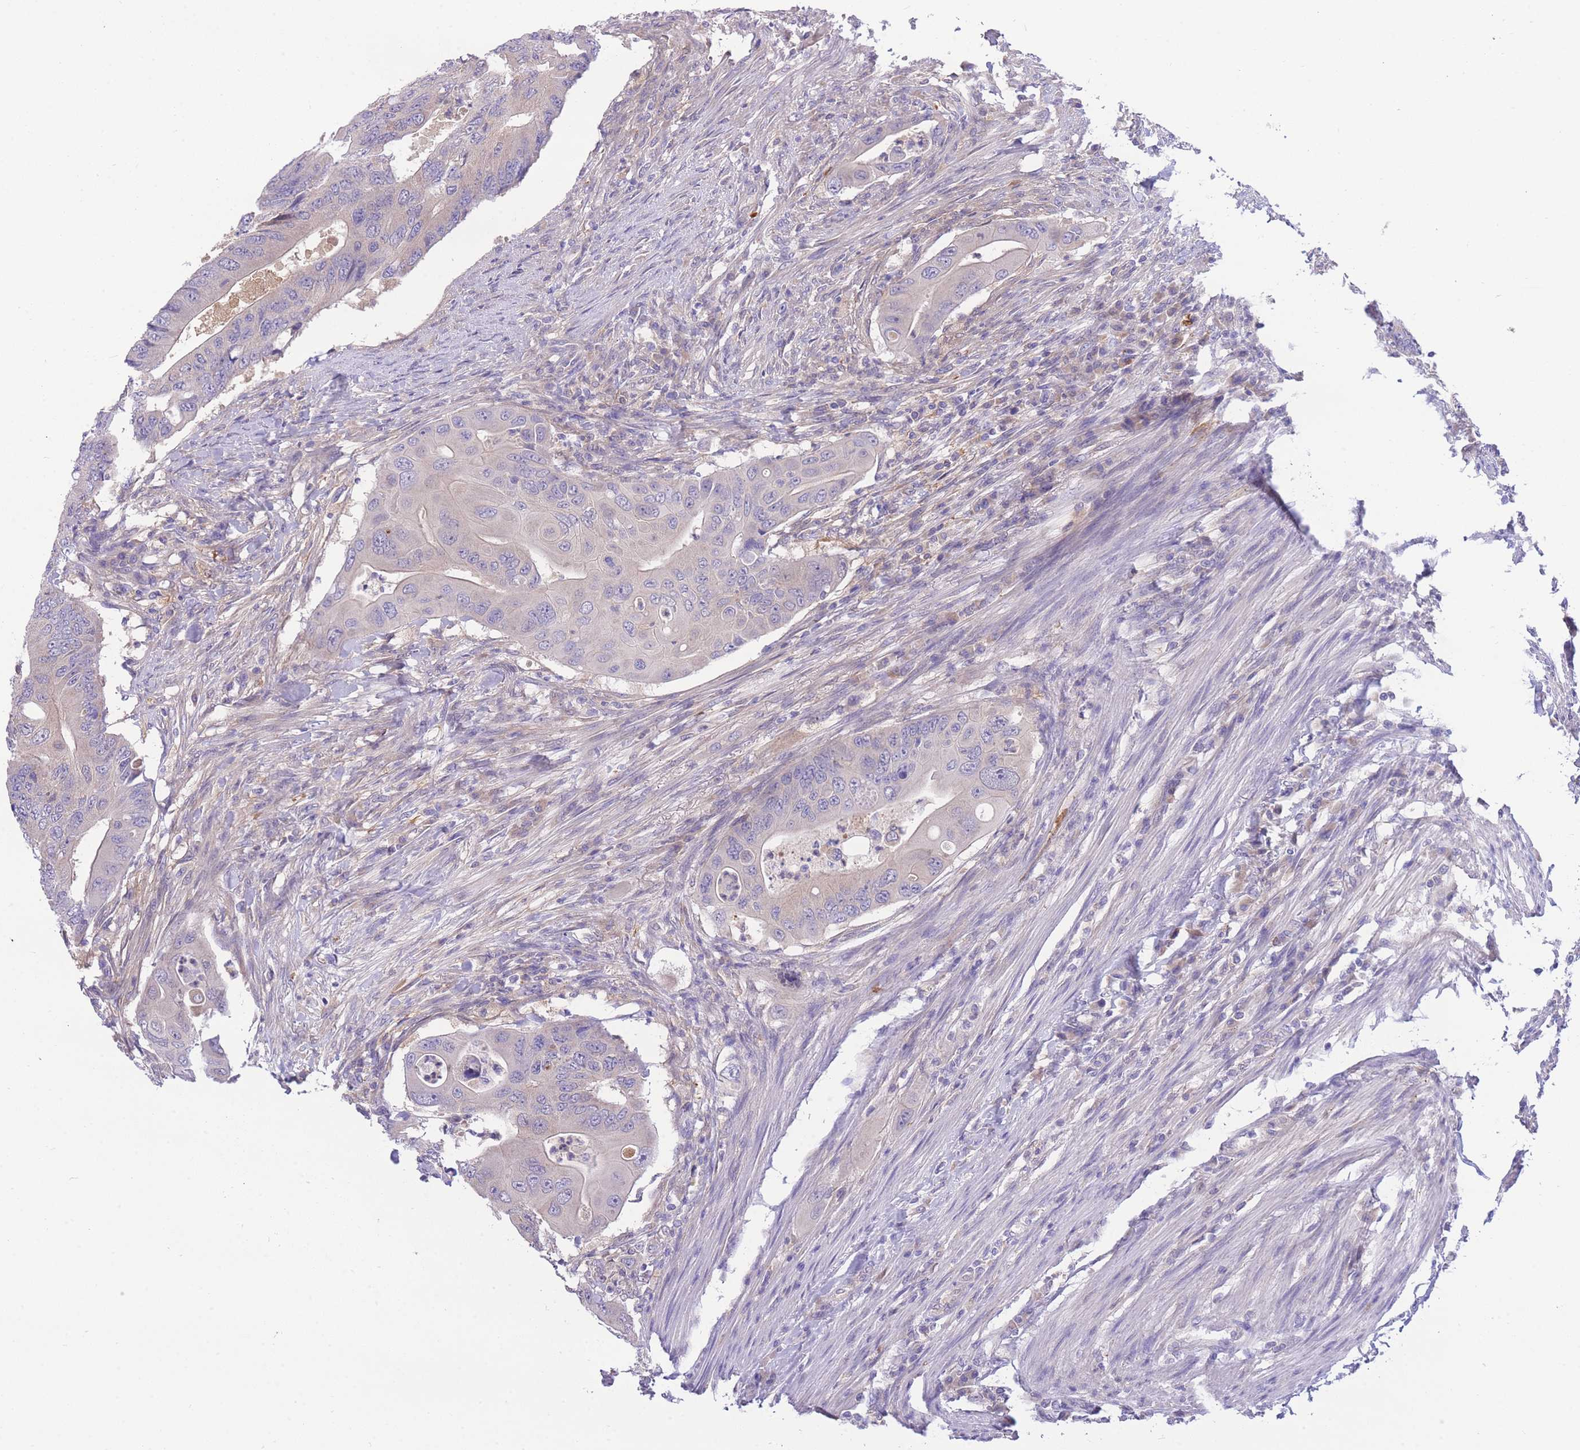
{"staining": {"intensity": "negative", "quantity": "none", "location": "none"}, "tissue": "colorectal cancer", "cell_type": "Tumor cells", "image_type": "cancer", "snomed": [{"axis": "morphology", "description": "Adenocarcinoma, NOS"}, {"axis": "topography", "description": "Colon"}], "caption": "Tumor cells show no significant protein expression in colorectal adenocarcinoma. (Immunohistochemistry, brightfield microscopy, high magnification).", "gene": "NAMPT", "patient": {"sex": "male", "age": 71}}